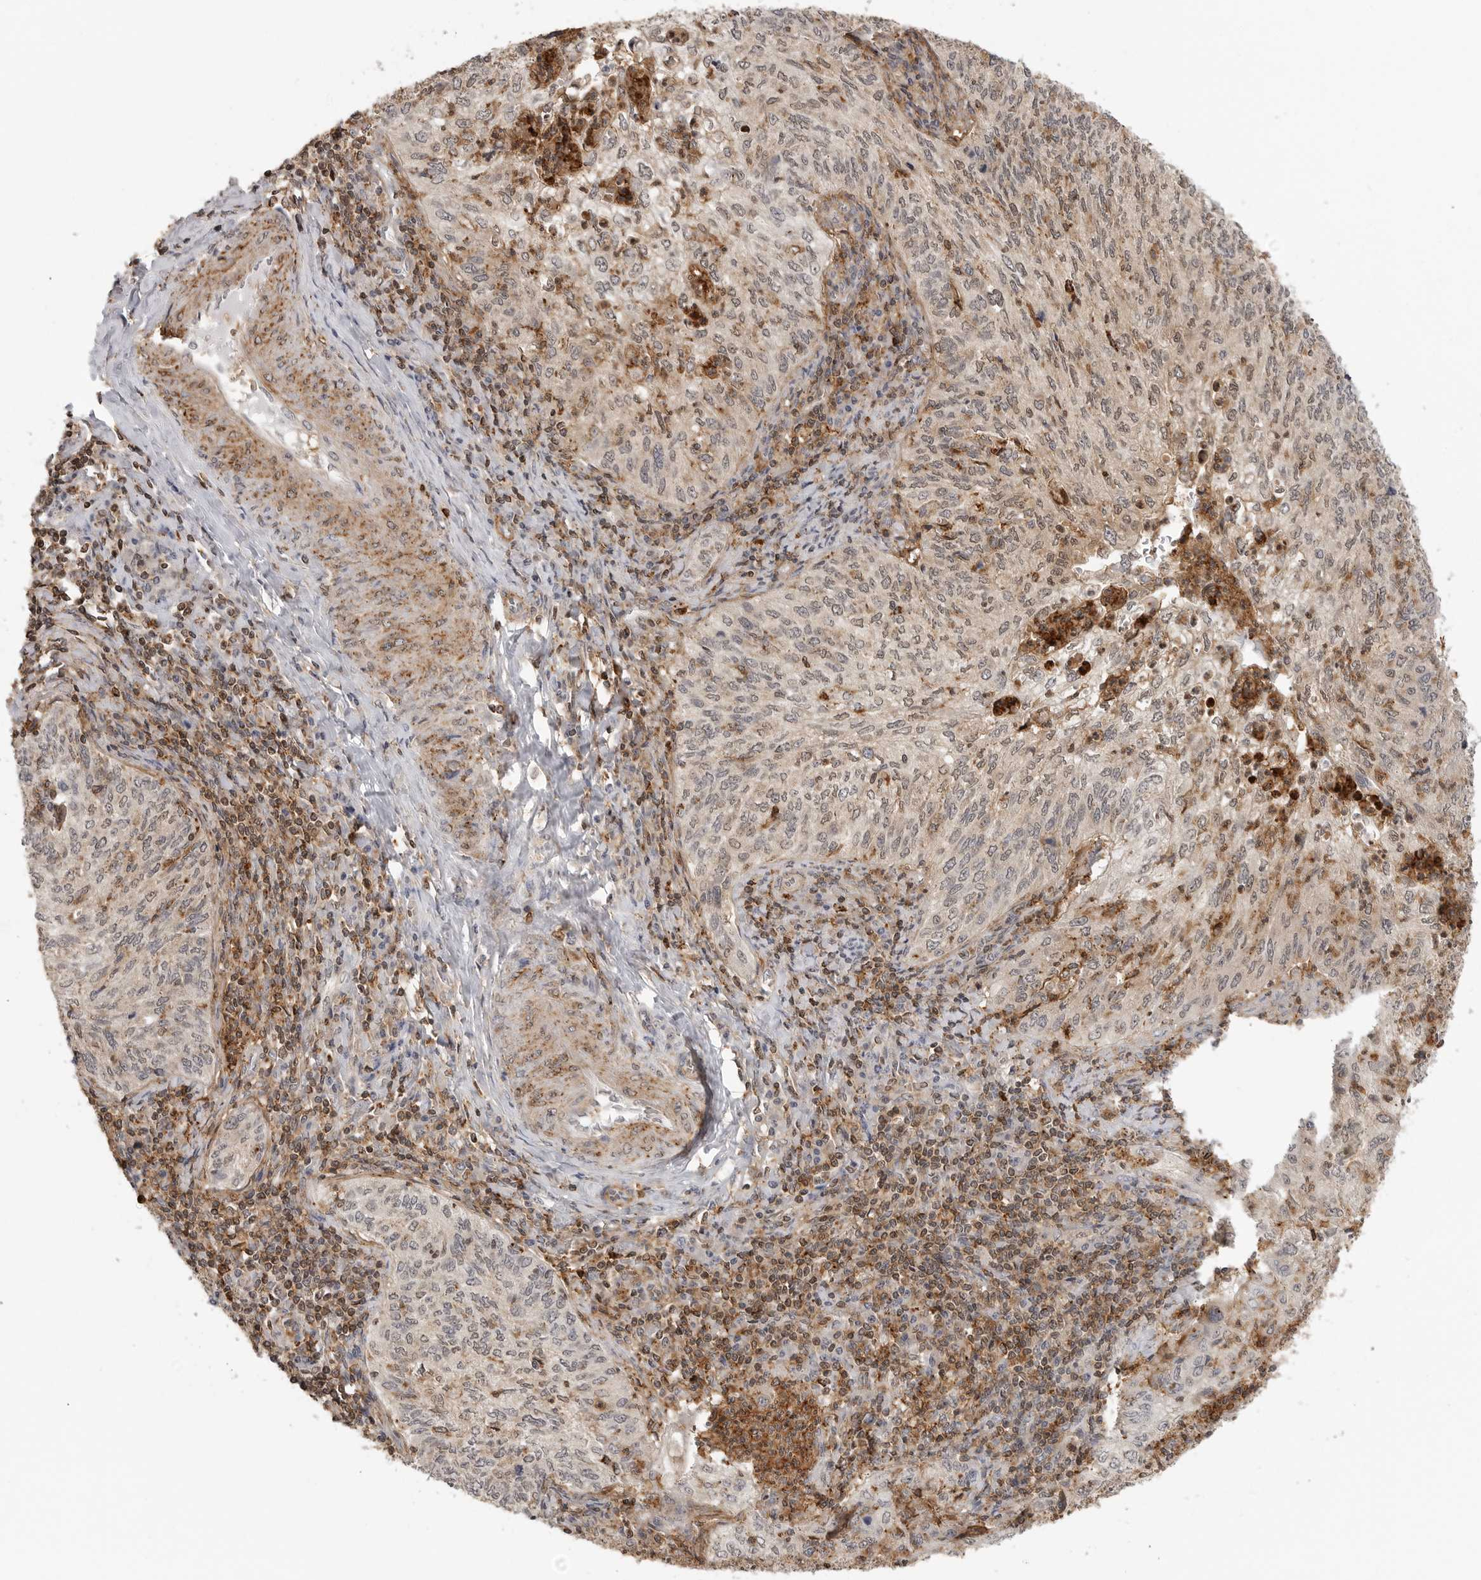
{"staining": {"intensity": "weak", "quantity": "25%-75%", "location": "cytoplasmic/membranous,nuclear"}, "tissue": "cervical cancer", "cell_type": "Tumor cells", "image_type": "cancer", "snomed": [{"axis": "morphology", "description": "Squamous cell carcinoma, NOS"}, {"axis": "topography", "description": "Cervix"}], "caption": "Brown immunohistochemical staining in human cervical squamous cell carcinoma demonstrates weak cytoplasmic/membranous and nuclear staining in approximately 25%-75% of tumor cells.", "gene": "ANXA11", "patient": {"sex": "female", "age": 30}}